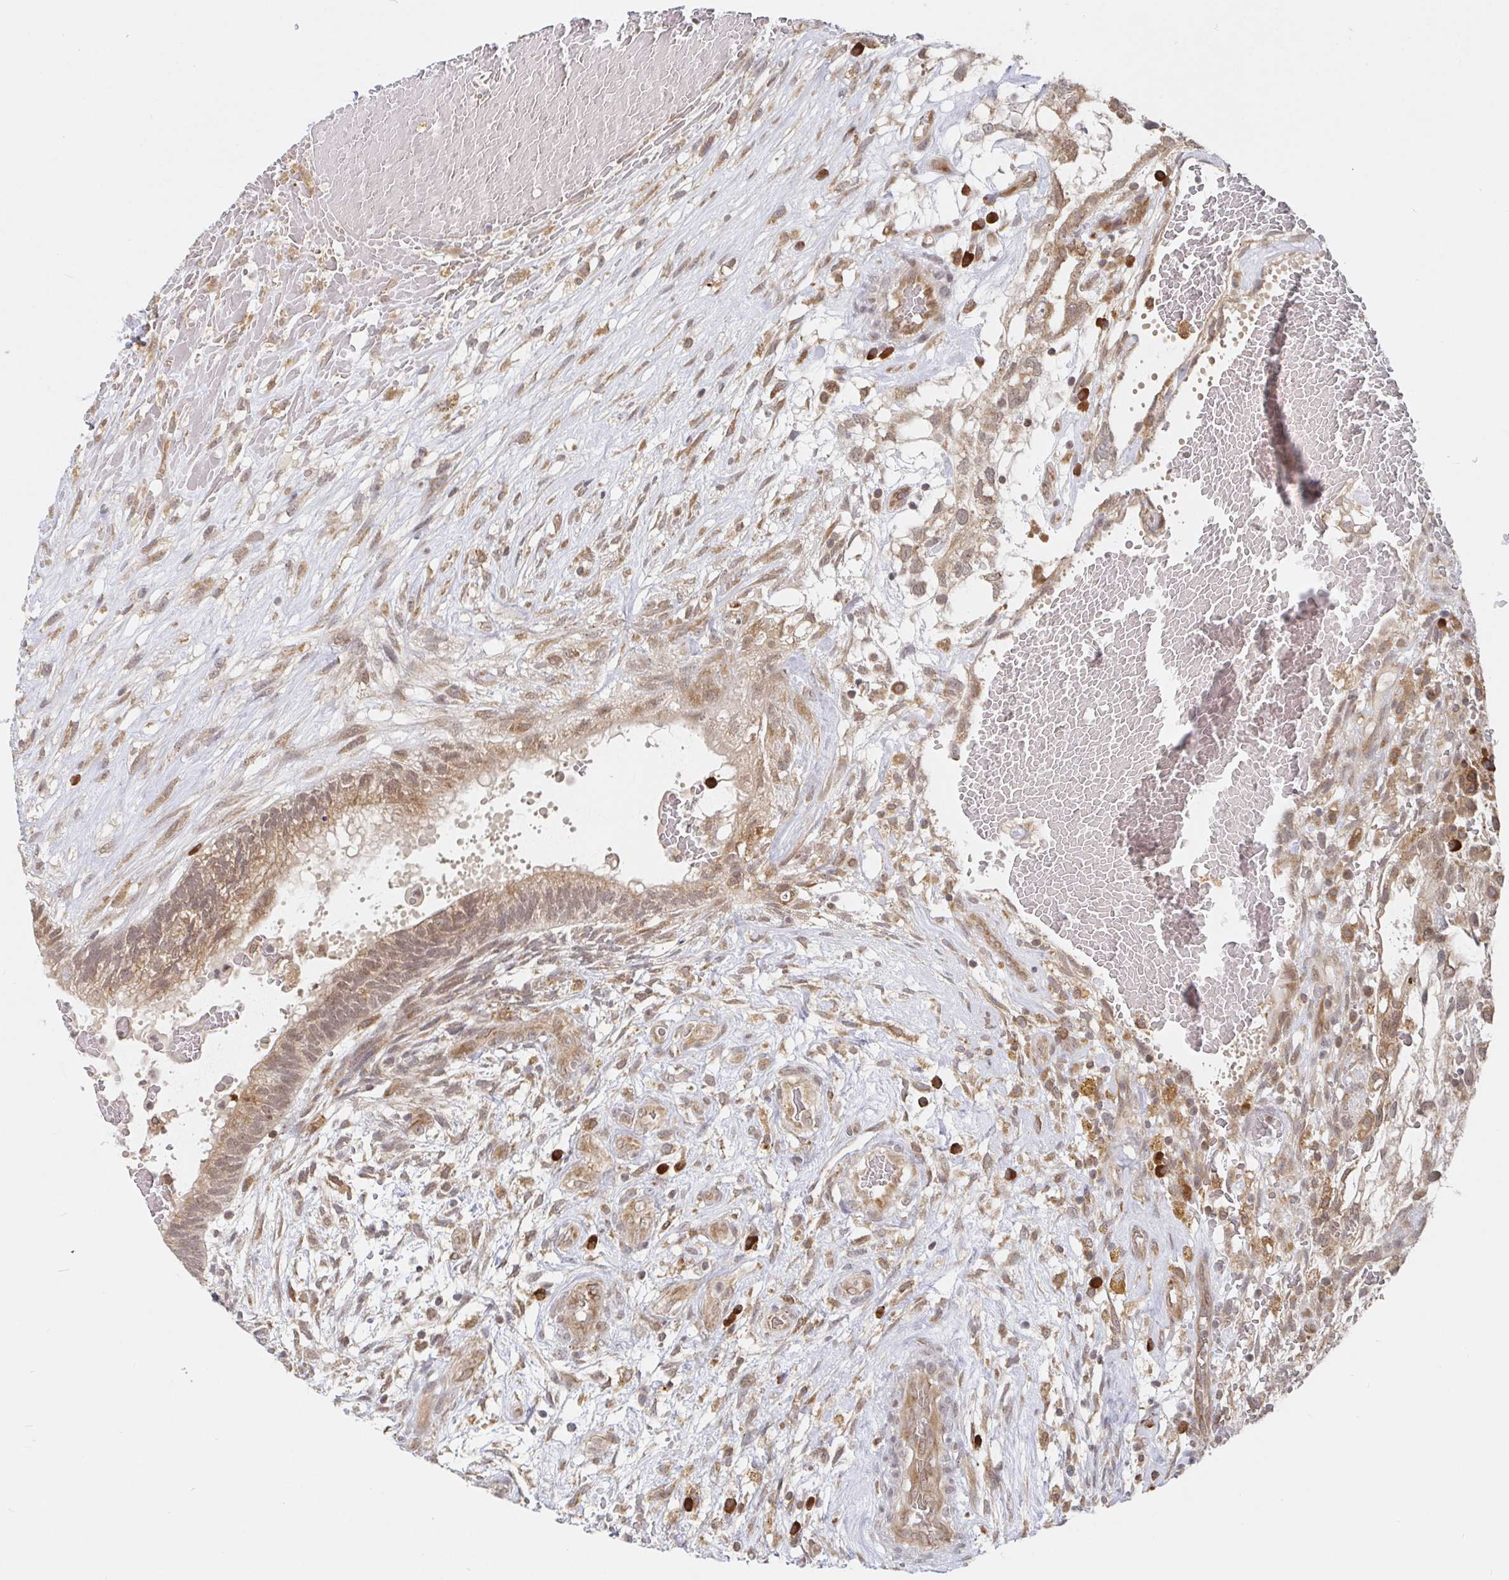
{"staining": {"intensity": "moderate", "quantity": ">75%", "location": "cytoplasmic/membranous"}, "tissue": "testis cancer", "cell_type": "Tumor cells", "image_type": "cancer", "snomed": [{"axis": "morphology", "description": "Normal tissue, NOS"}, {"axis": "morphology", "description": "Carcinoma, Embryonal, NOS"}, {"axis": "topography", "description": "Testis"}], "caption": "Protein staining displays moderate cytoplasmic/membranous staining in approximately >75% of tumor cells in testis embryonal carcinoma. (DAB IHC with brightfield microscopy, high magnification).", "gene": "ALG1", "patient": {"sex": "male", "age": 32}}